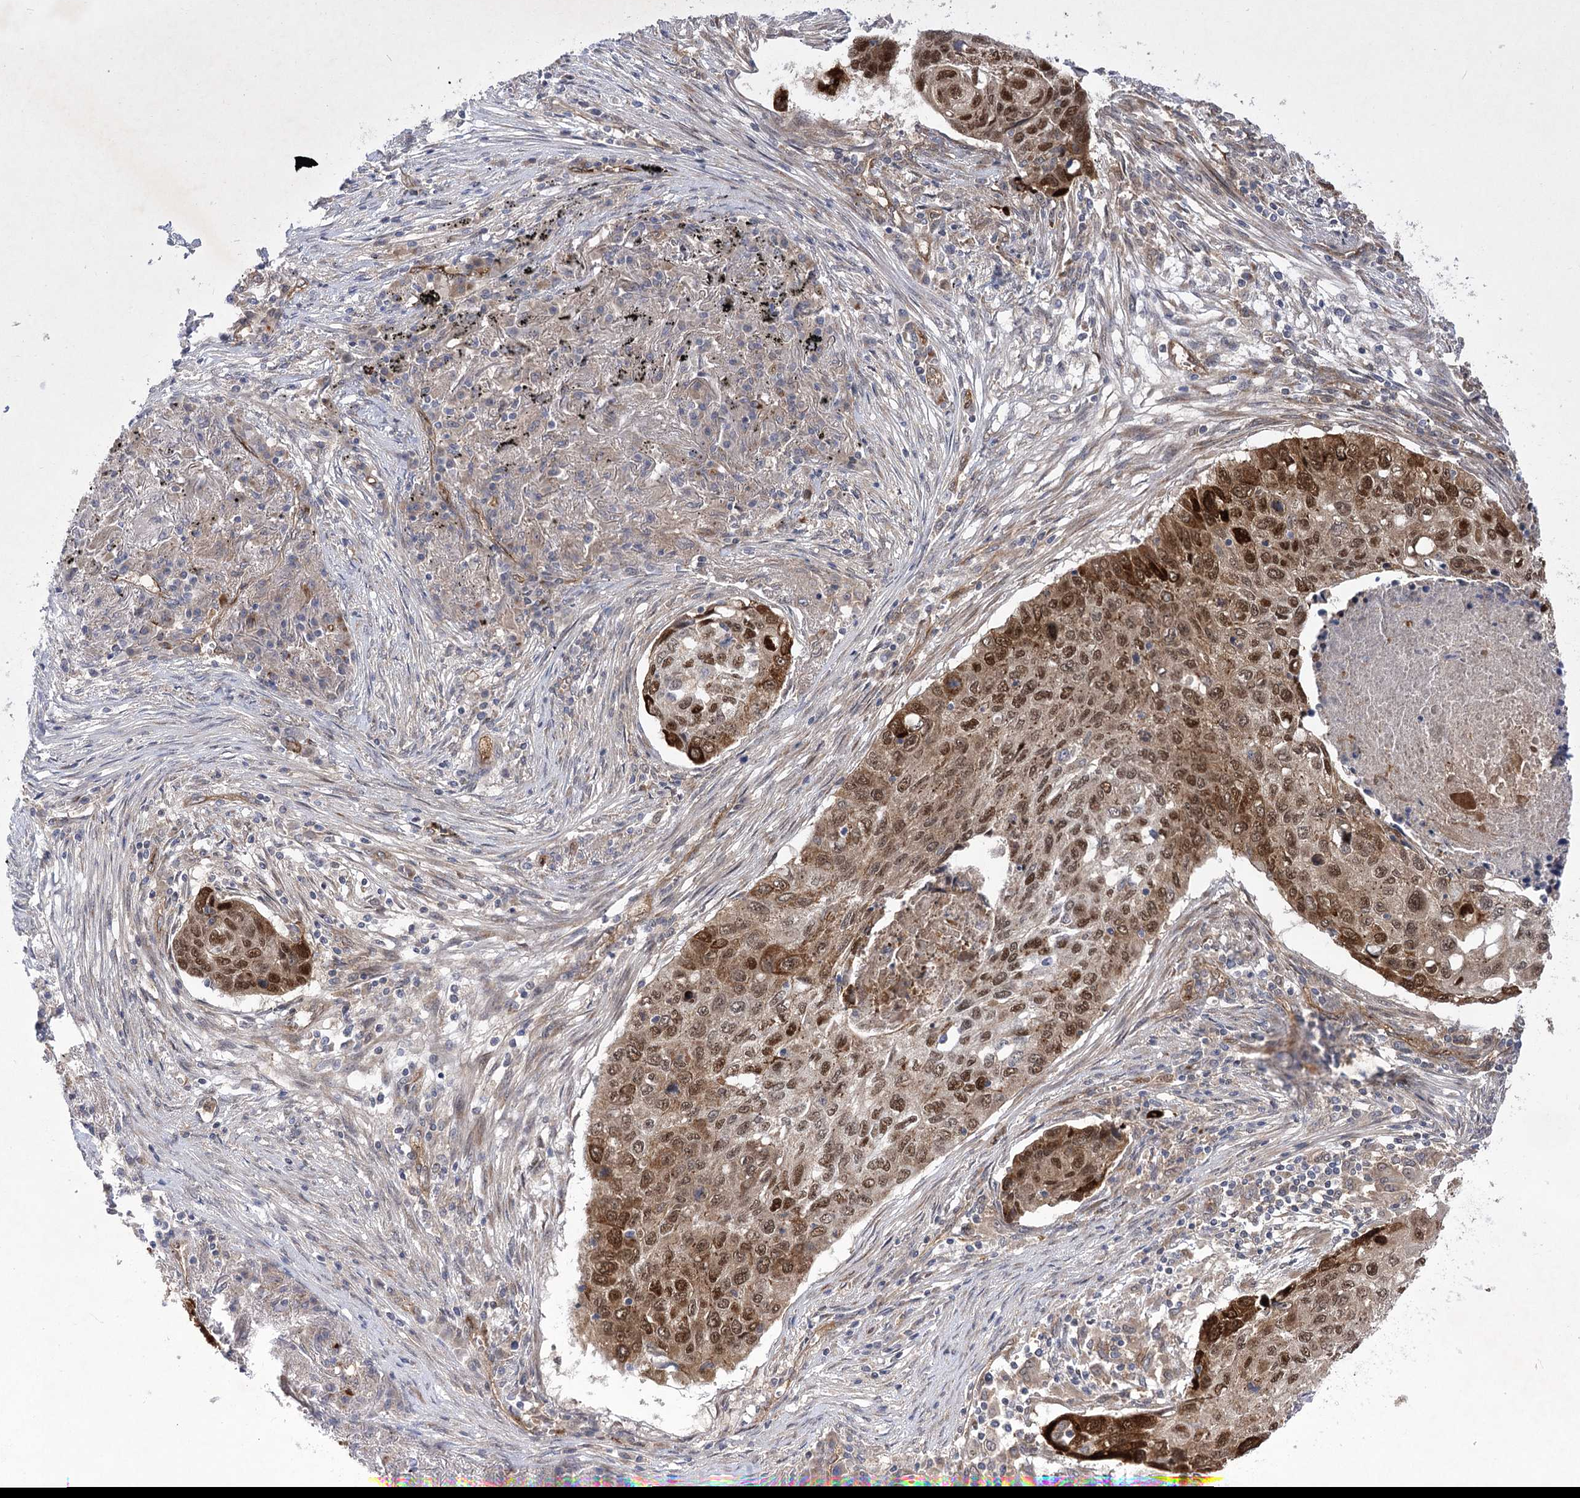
{"staining": {"intensity": "strong", "quantity": ">75%", "location": "cytoplasmic/membranous,nuclear"}, "tissue": "lung cancer", "cell_type": "Tumor cells", "image_type": "cancer", "snomed": [{"axis": "morphology", "description": "Squamous cell carcinoma, NOS"}, {"axis": "topography", "description": "Lung"}], "caption": "This histopathology image reveals immunohistochemistry staining of human squamous cell carcinoma (lung), with high strong cytoplasmic/membranous and nuclear positivity in about >75% of tumor cells.", "gene": "ARHGAP31", "patient": {"sex": "female", "age": 63}}